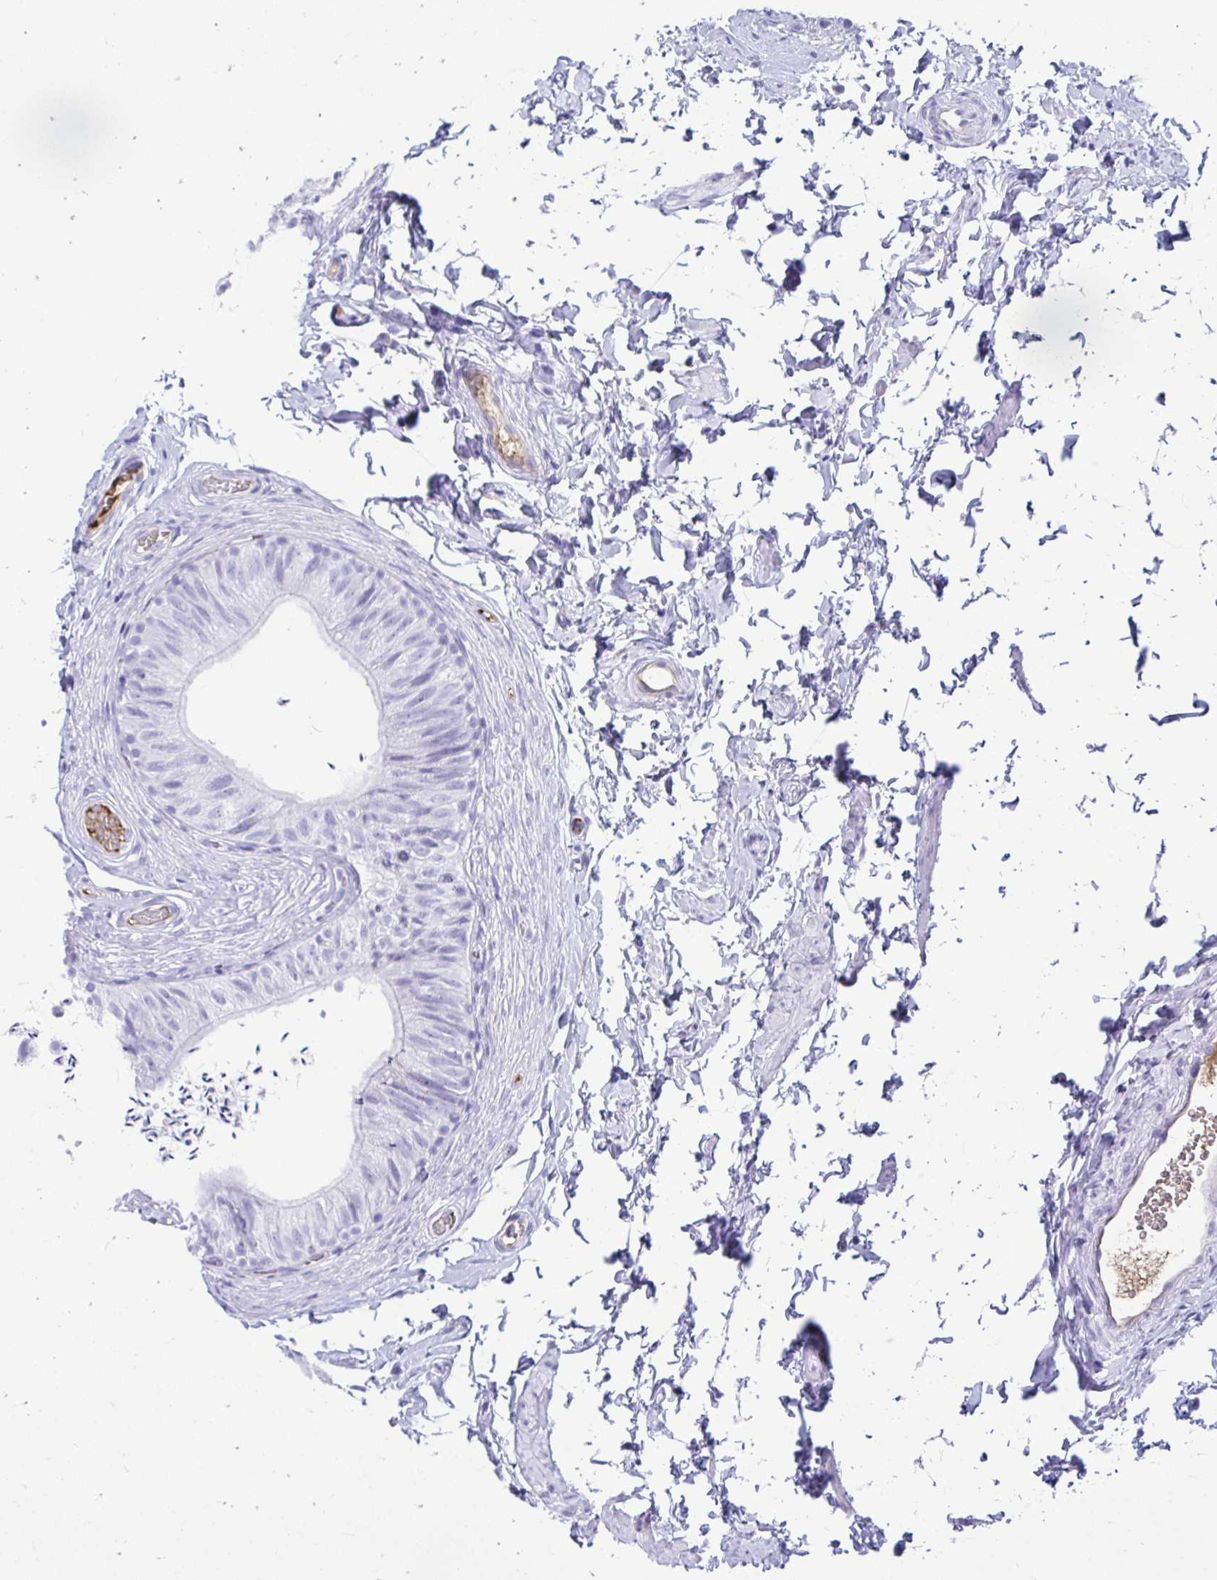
{"staining": {"intensity": "negative", "quantity": "none", "location": "none"}, "tissue": "epididymis", "cell_type": "Glandular cells", "image_type": "normal", "snomed": [{"axis": "morphology", "description": "Normal tissue, NOS"}, {"axis": "topography", "description": "Epididymis, spermatic cord, NOS"}, {"axis": "topography", "description": "Epididymis"}, {"axis": "topography", "description": "Peripheral nerve tissue"}], "caption": "Immunohistochemistry image of unremarkable epididymis: human epididymis stained with DAB (3,3'-diaminobenzidine) exhibits no significant protein staining in glandular cells.", "gene": "SMIM9", "patient": {"sex": "male", "age": 29}}